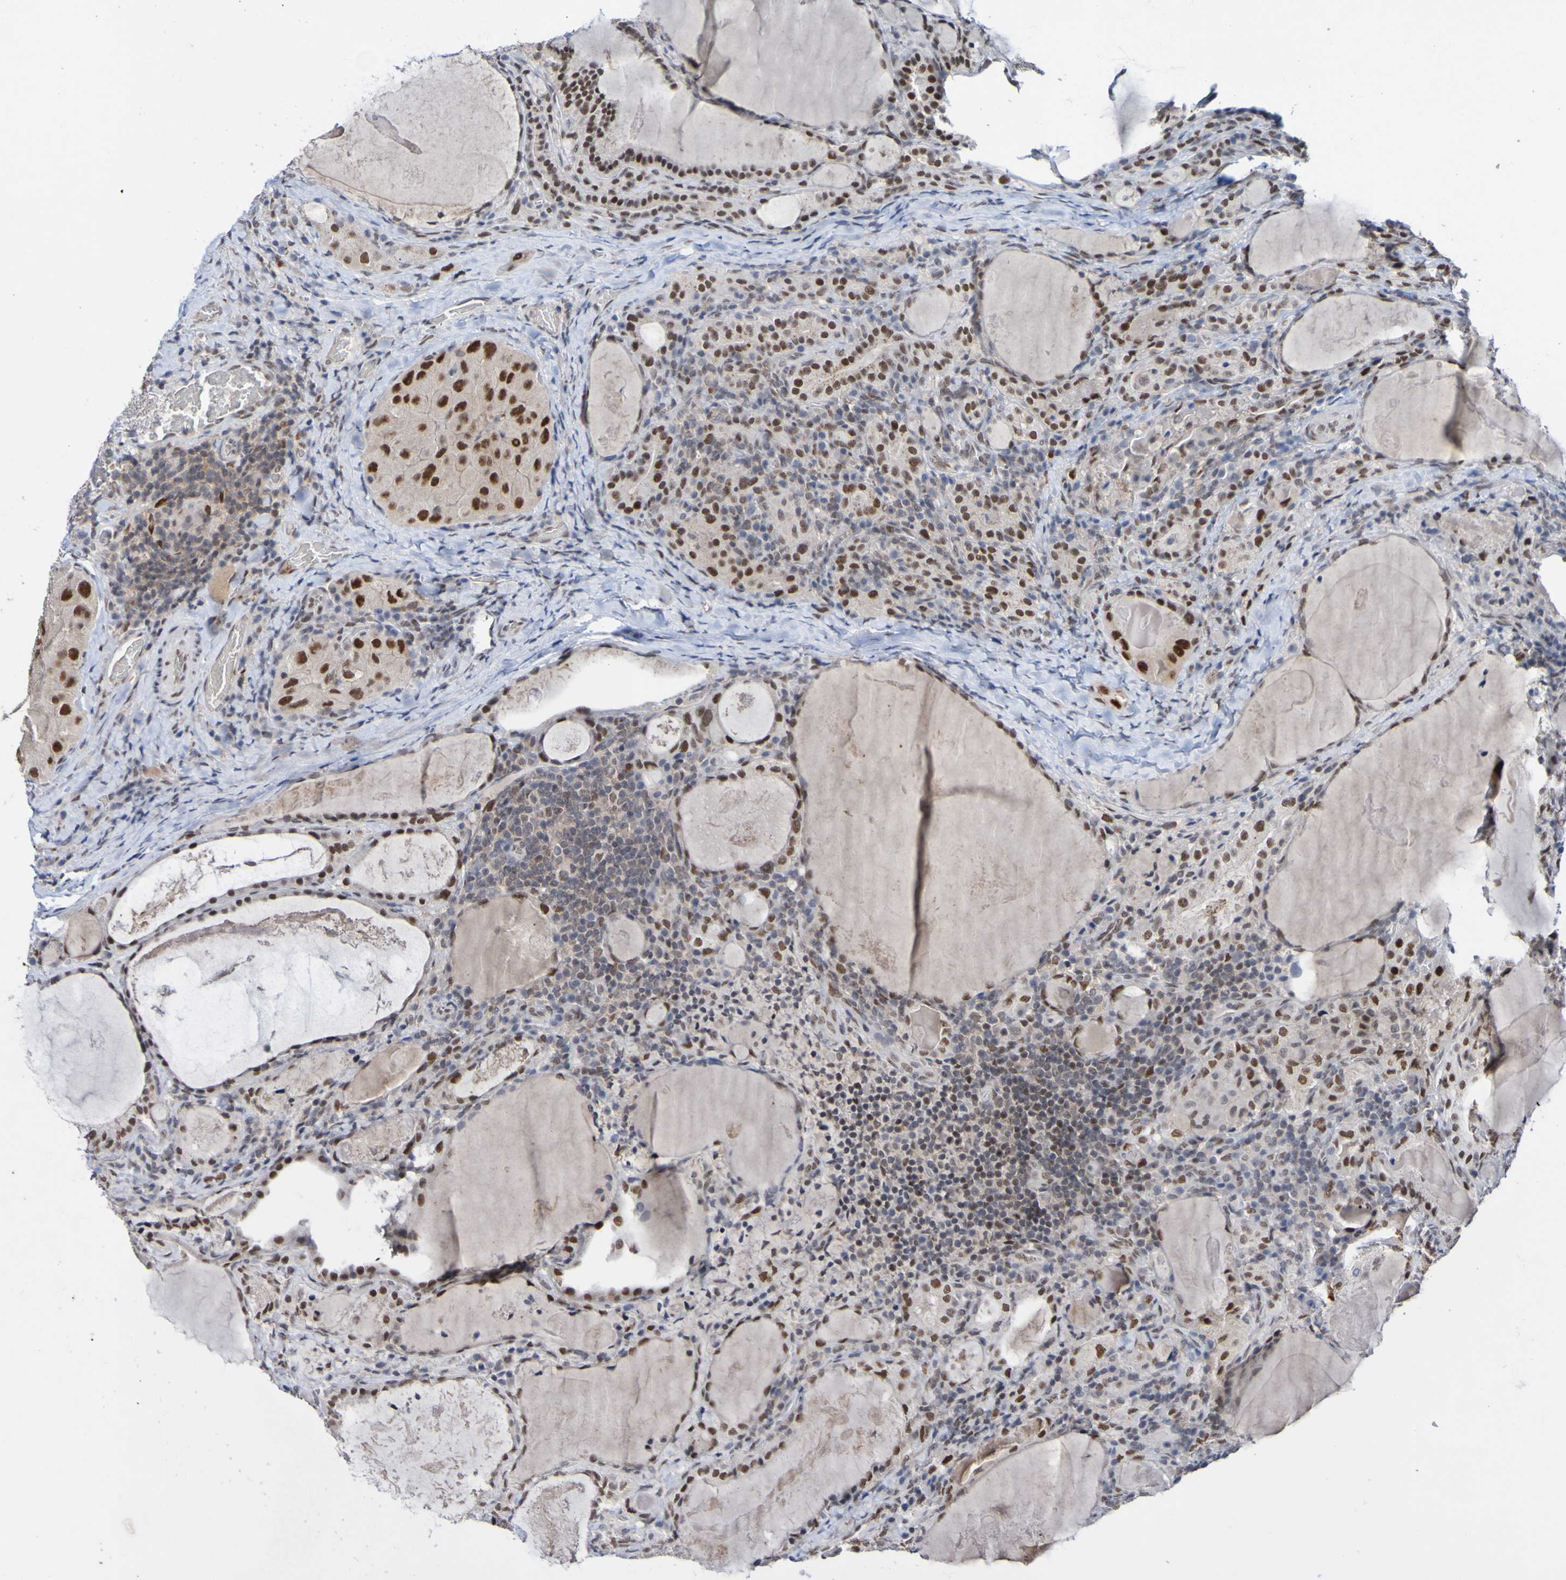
{"staining": {"intensity": "strong", "quantity": ">75%", "location": "nuclear"}, "tissue": "thyroid cancer", "cell_type": "Tumor cells", "image_type": "cancer", "snomed": [{"axis": "morphology", "description": "Papillary adenocarcinoma, NOS"}, {"axis": "topography", "description": "Thyroid gland"}], "caption": "This micrograph demonstrates immunohistochemistry (IHC) staining of papillary adenocarcinoma (thyroid), with high strong nuclear staining in approximately >75% of tumor cells.", "gene": "PCGF1", "patient": {"sex": "female", "age": 42}}